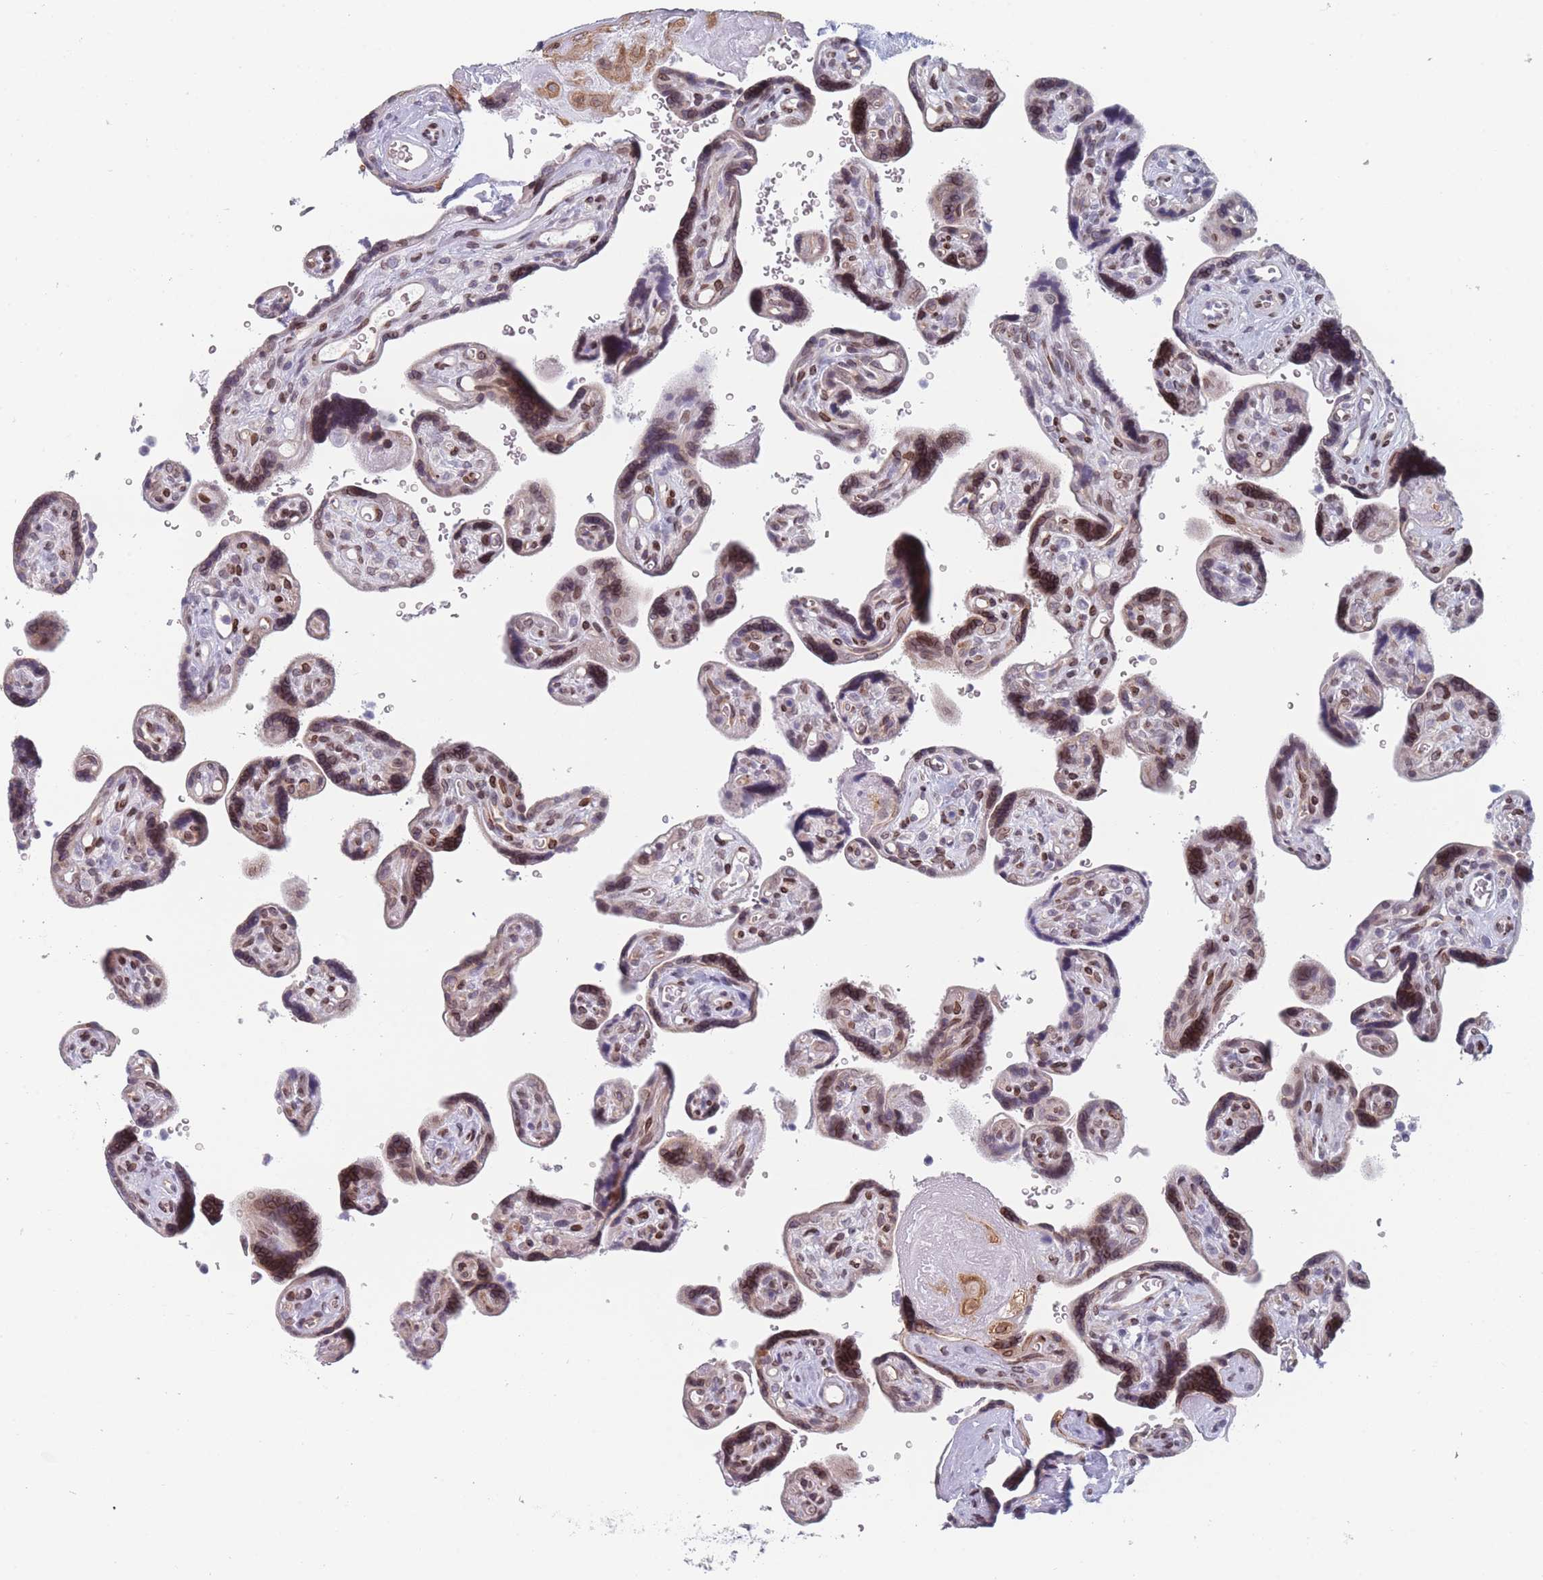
{"staining": {"intensity": "strong", "quantity": "25%-75%", "location": "cytoplasmic/membranous,nuclear"}, "tissue": "placenta", "cell_type": "Decidual cells", "image_type": "normal", "snomed": [{"axis": "morphology", "description": "Normal tissue, NOS"}, {"axis": "topography", "description": "Placenta"}], "caption": "This image demonstrates immunohistochemistry (IHC) staining of benign placenta, with high strong cytoplasmic/membranous,nuclear expression in approximately 25%-75% of decidual cells.", "gene": "ZBTB1", "patient": {"sex": "female", "age": 39}}